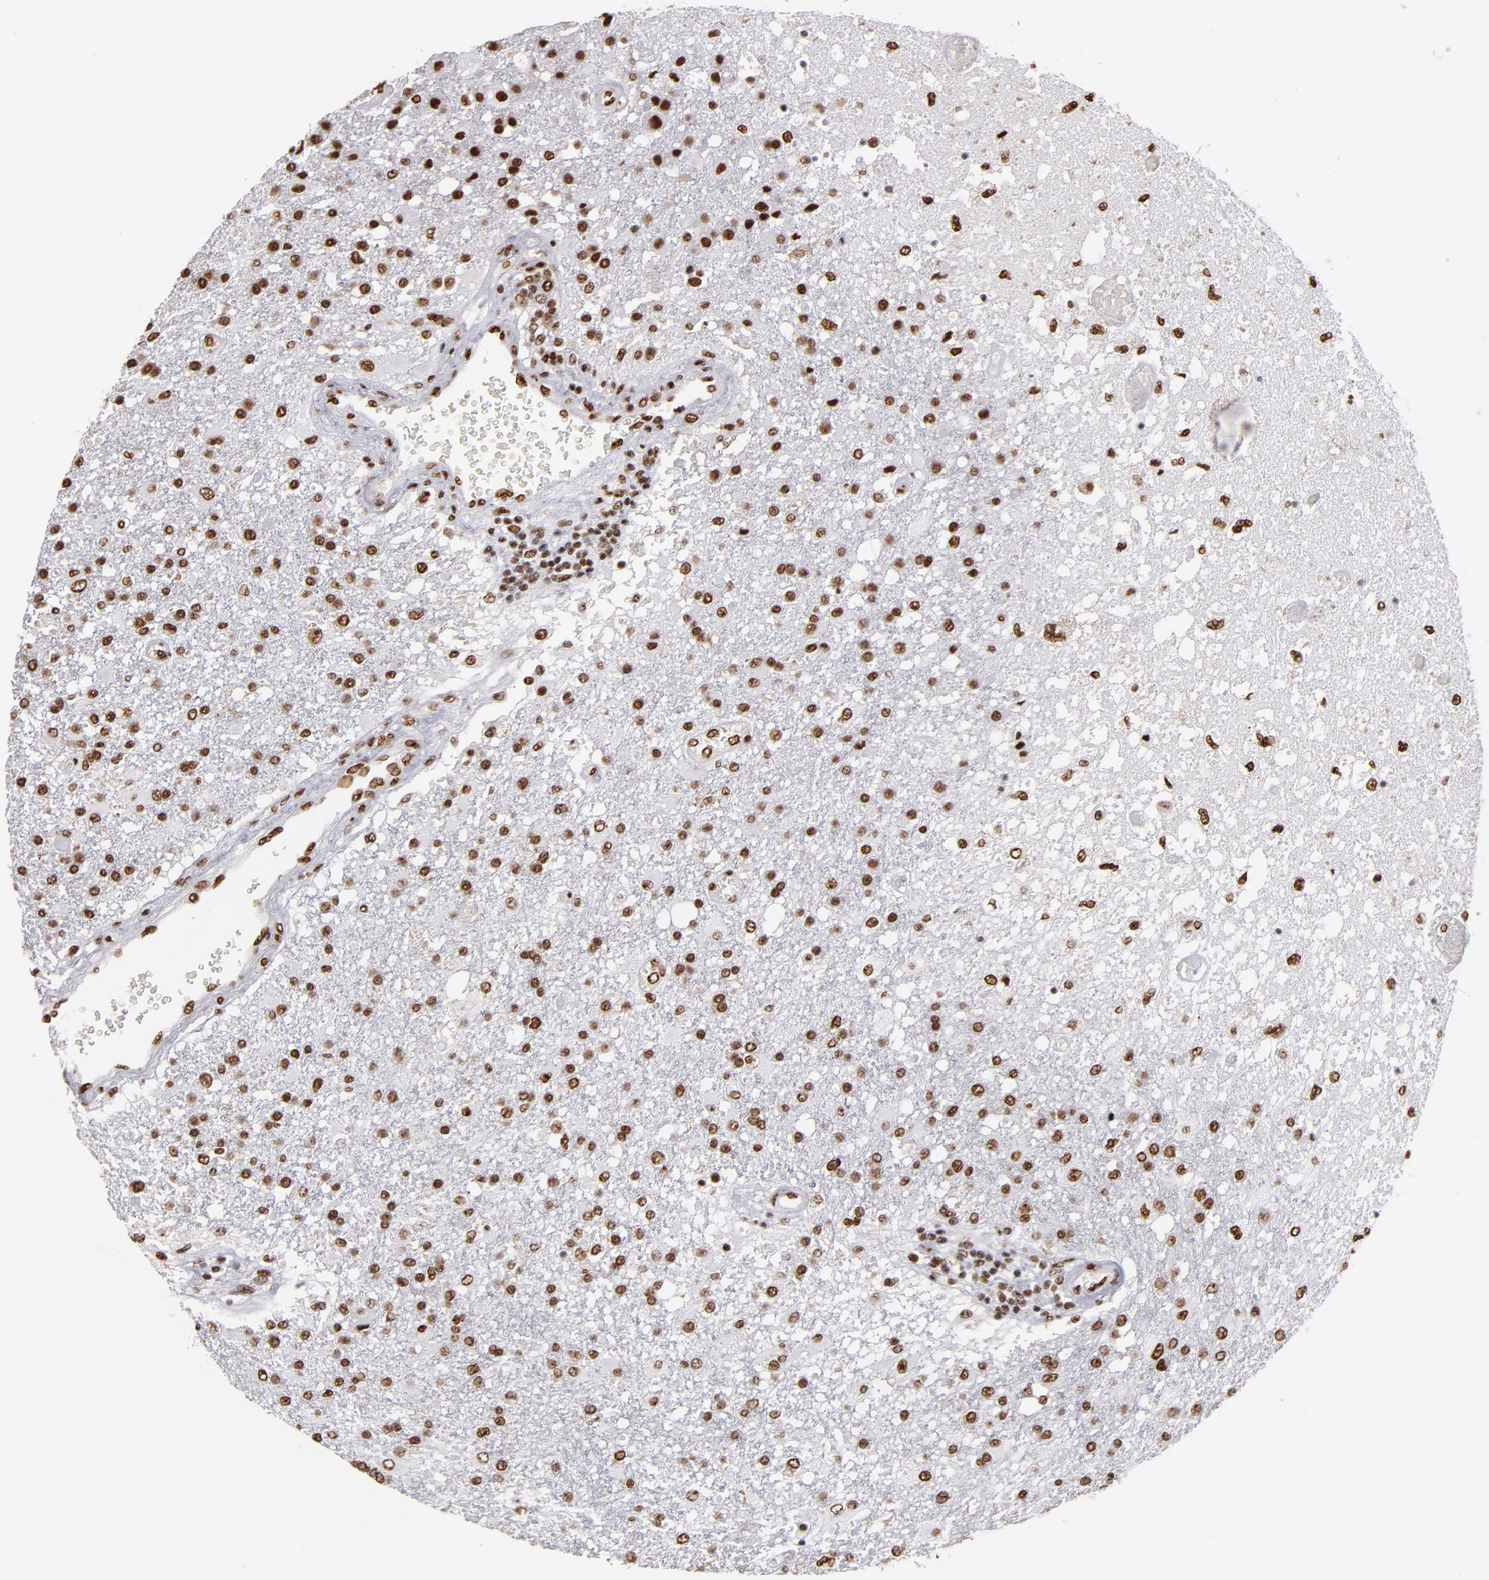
{"staining": {"intensity": "moderate", "quantity": ">75%", "location": "nuclear"}, "tissue": "glioma", "cell_type": "Tumor cells", "image_type": "cancer", "snomed": [{"axis": "morphology", "description": "Glioma, malignant, High grade"}, {"axis": "topography", "description": "Cerebral cortex"}], "caption": "Human glioma stained with a protein marker displays moderate staining in tumor cells.", "gene": "MRE11", "patient": {"sex": "male", "age": 79}}